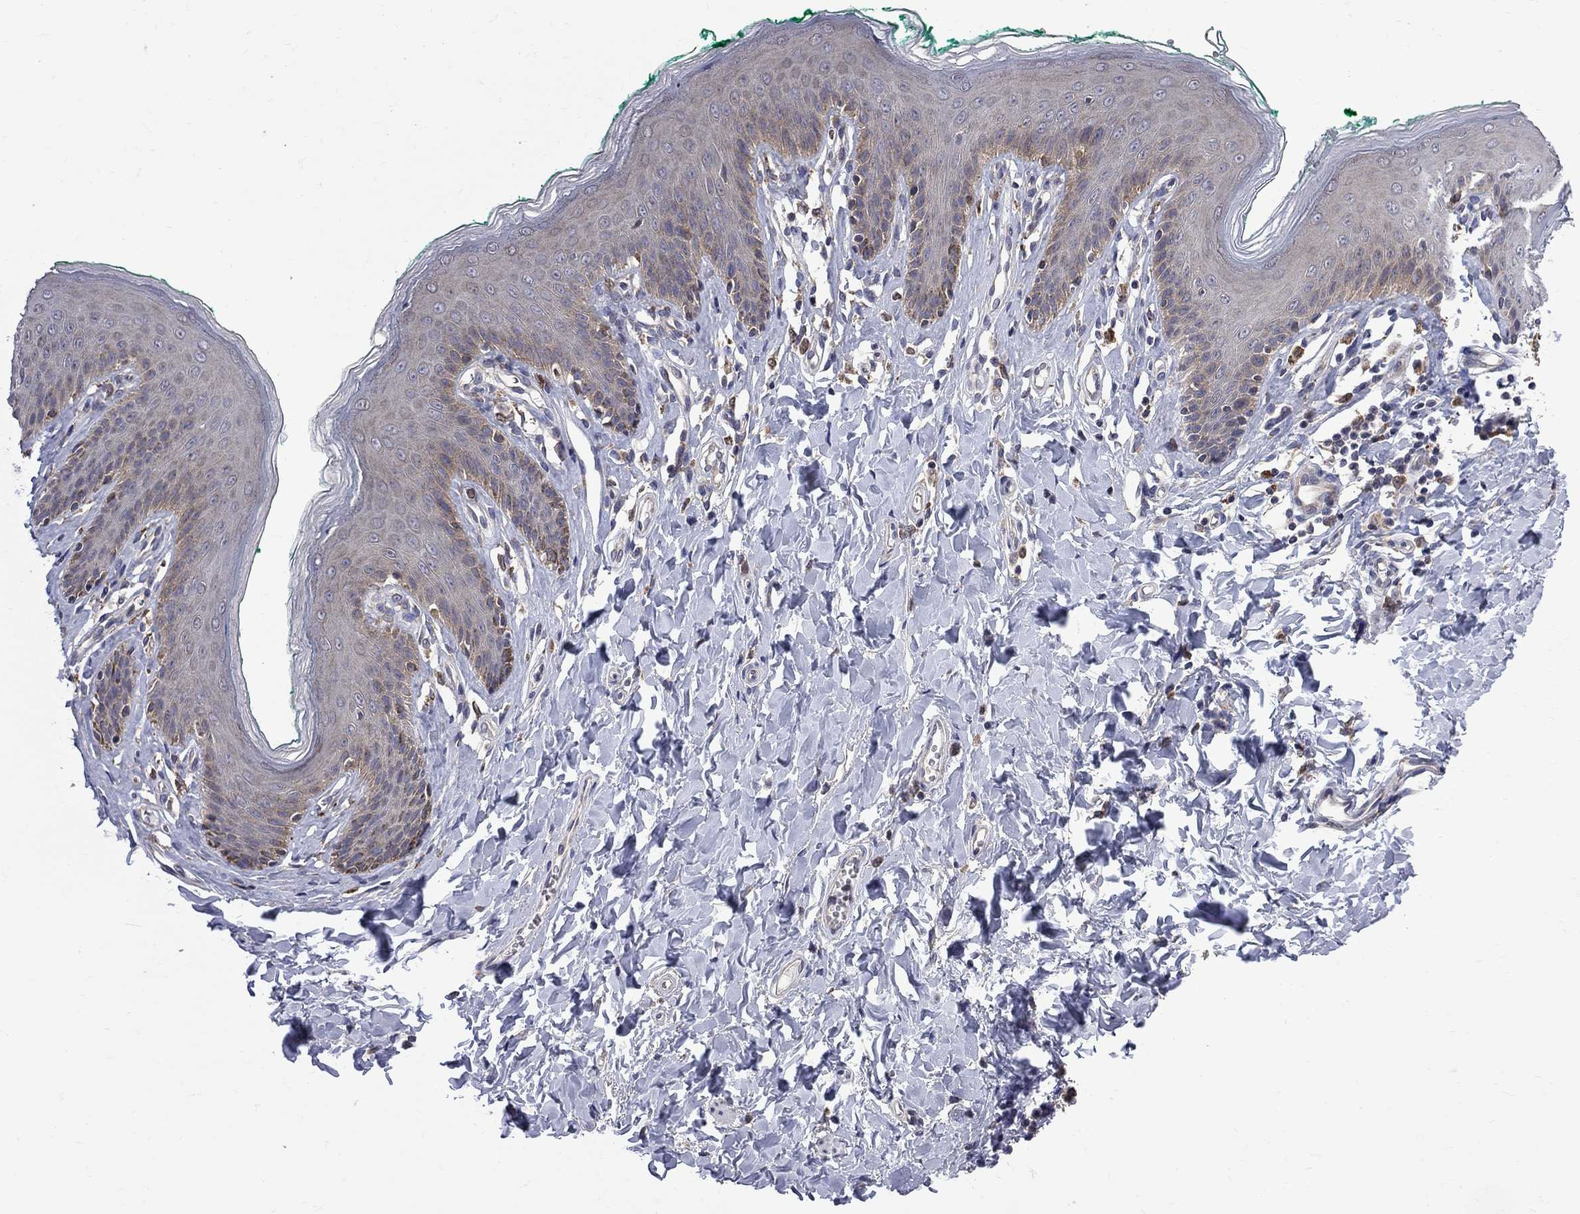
{"staining": {"intensity": "weak", "quantity": "25%-75%", "location": "cytoplasmic/membranous"}, "tissue": "skin", "cell_type": "Epidermal cells", "image_type": "normal", "snomed": [{"axis": "morphology", "description": "Normal tissue, NOS"}, {"axis": "topography", "description": "Vulva"}], "caption": "Skin stained with immunohistochemistry (IHC) demonstrates weak cytoplasmic/membranous staining in approximately 25%-75% of epidermal cells.", "gene": "CNOT11", "patient": {"sex": "female", "age": 66}}